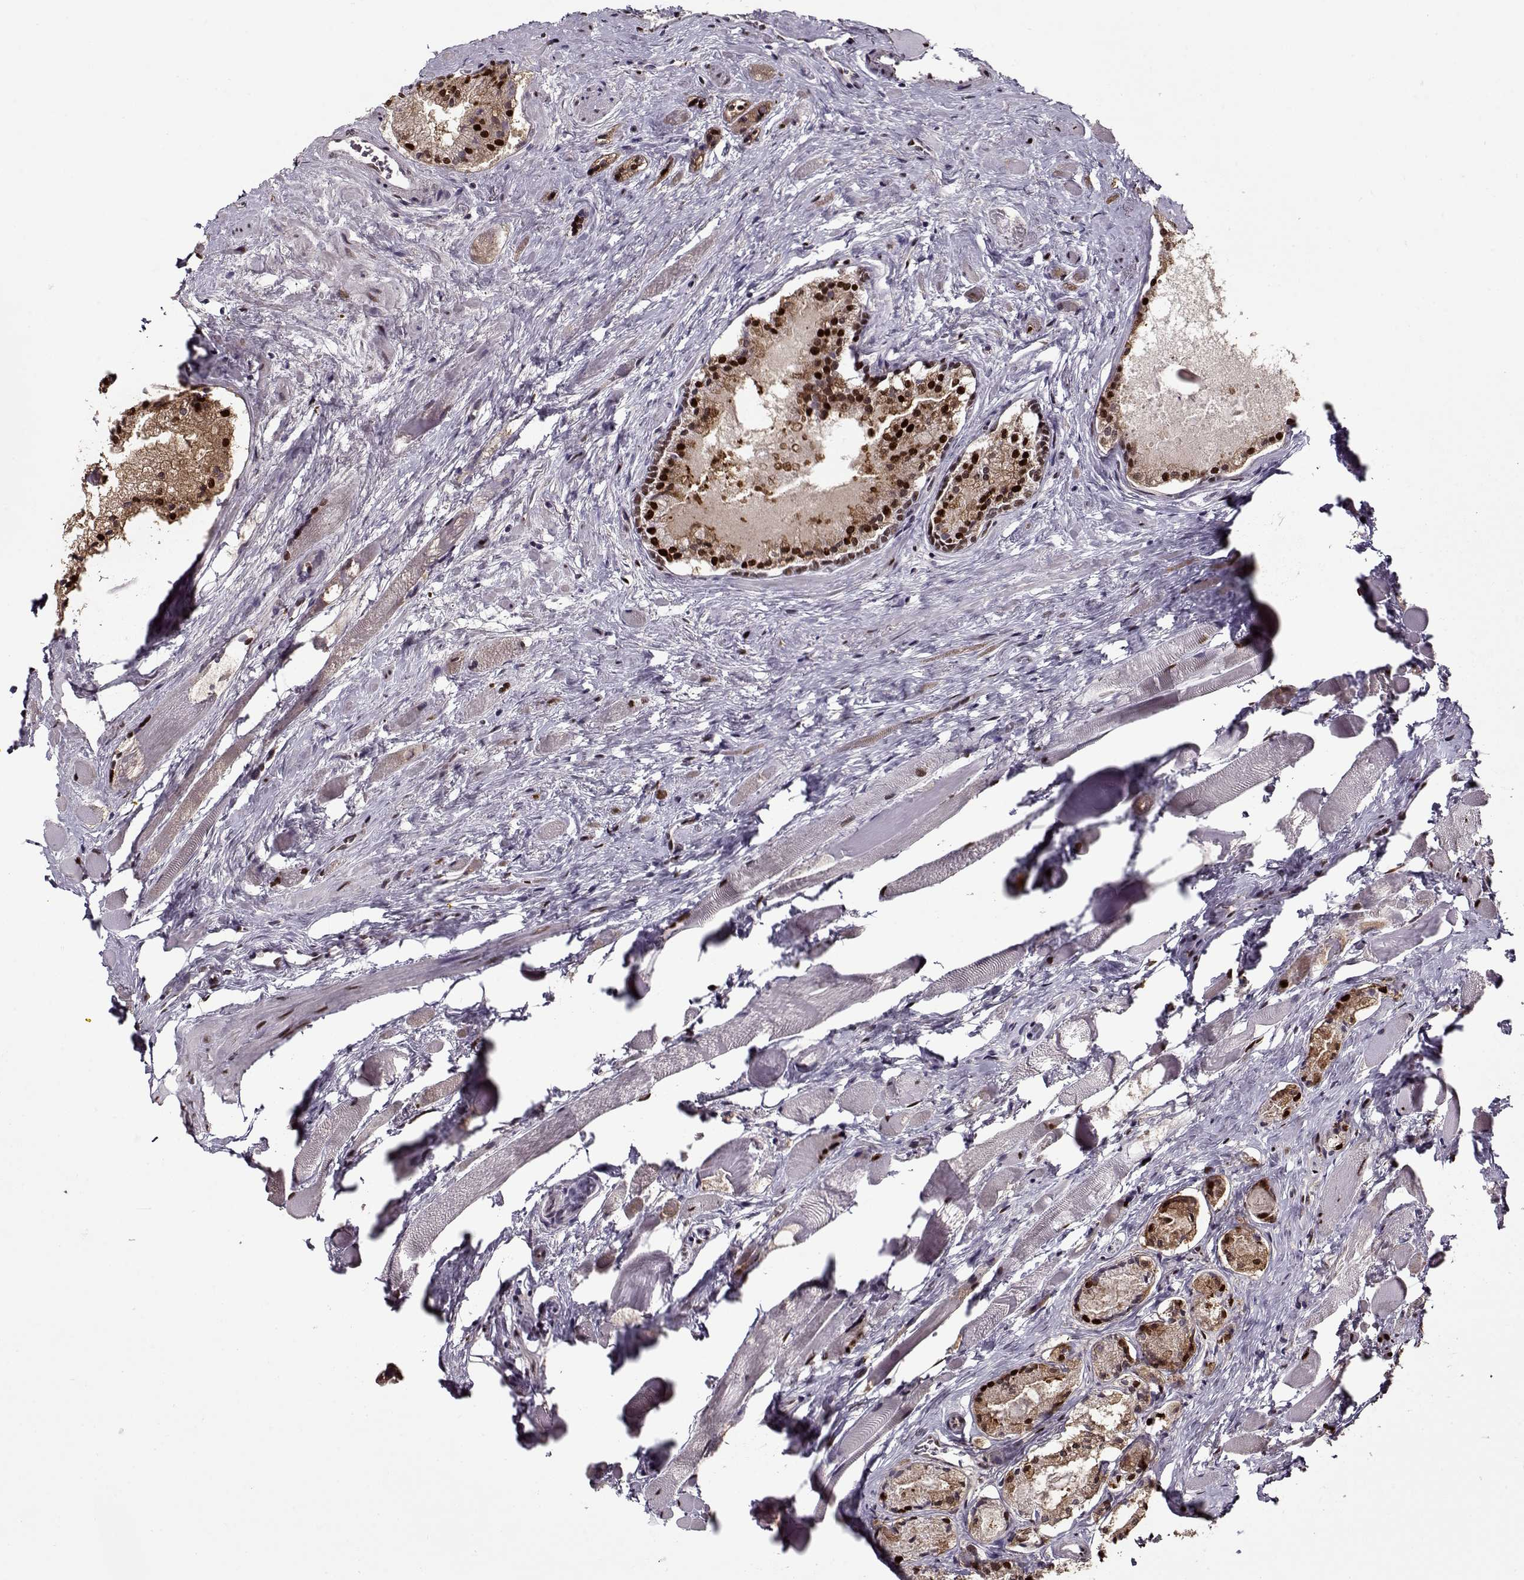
{"staining": {"intensity": "moderate", "quantity": ">75%", "location": "nuclear"}, "tissue": "prostate cancer", "cell_type": "Tumor cells", "image_type": "cancer", "snomed": [{"axis": "morphology", "description": "Adenocarcinoma, NOS"}, {"axis": "morphology", "description": "Adenocarcinoma, High grade"}, {"axis": "topography", "description": "Prostate"}], "caption": "Adenocarcinoma (prostate) stained with DAB (3,3'-diaminobenzidine) immunohistochemistry displays medium levels of moderate nuclear positivity in about >75% of tumor cells.", "gene": "PRMT8", "patient": {"sex": "male", "age": 62}}